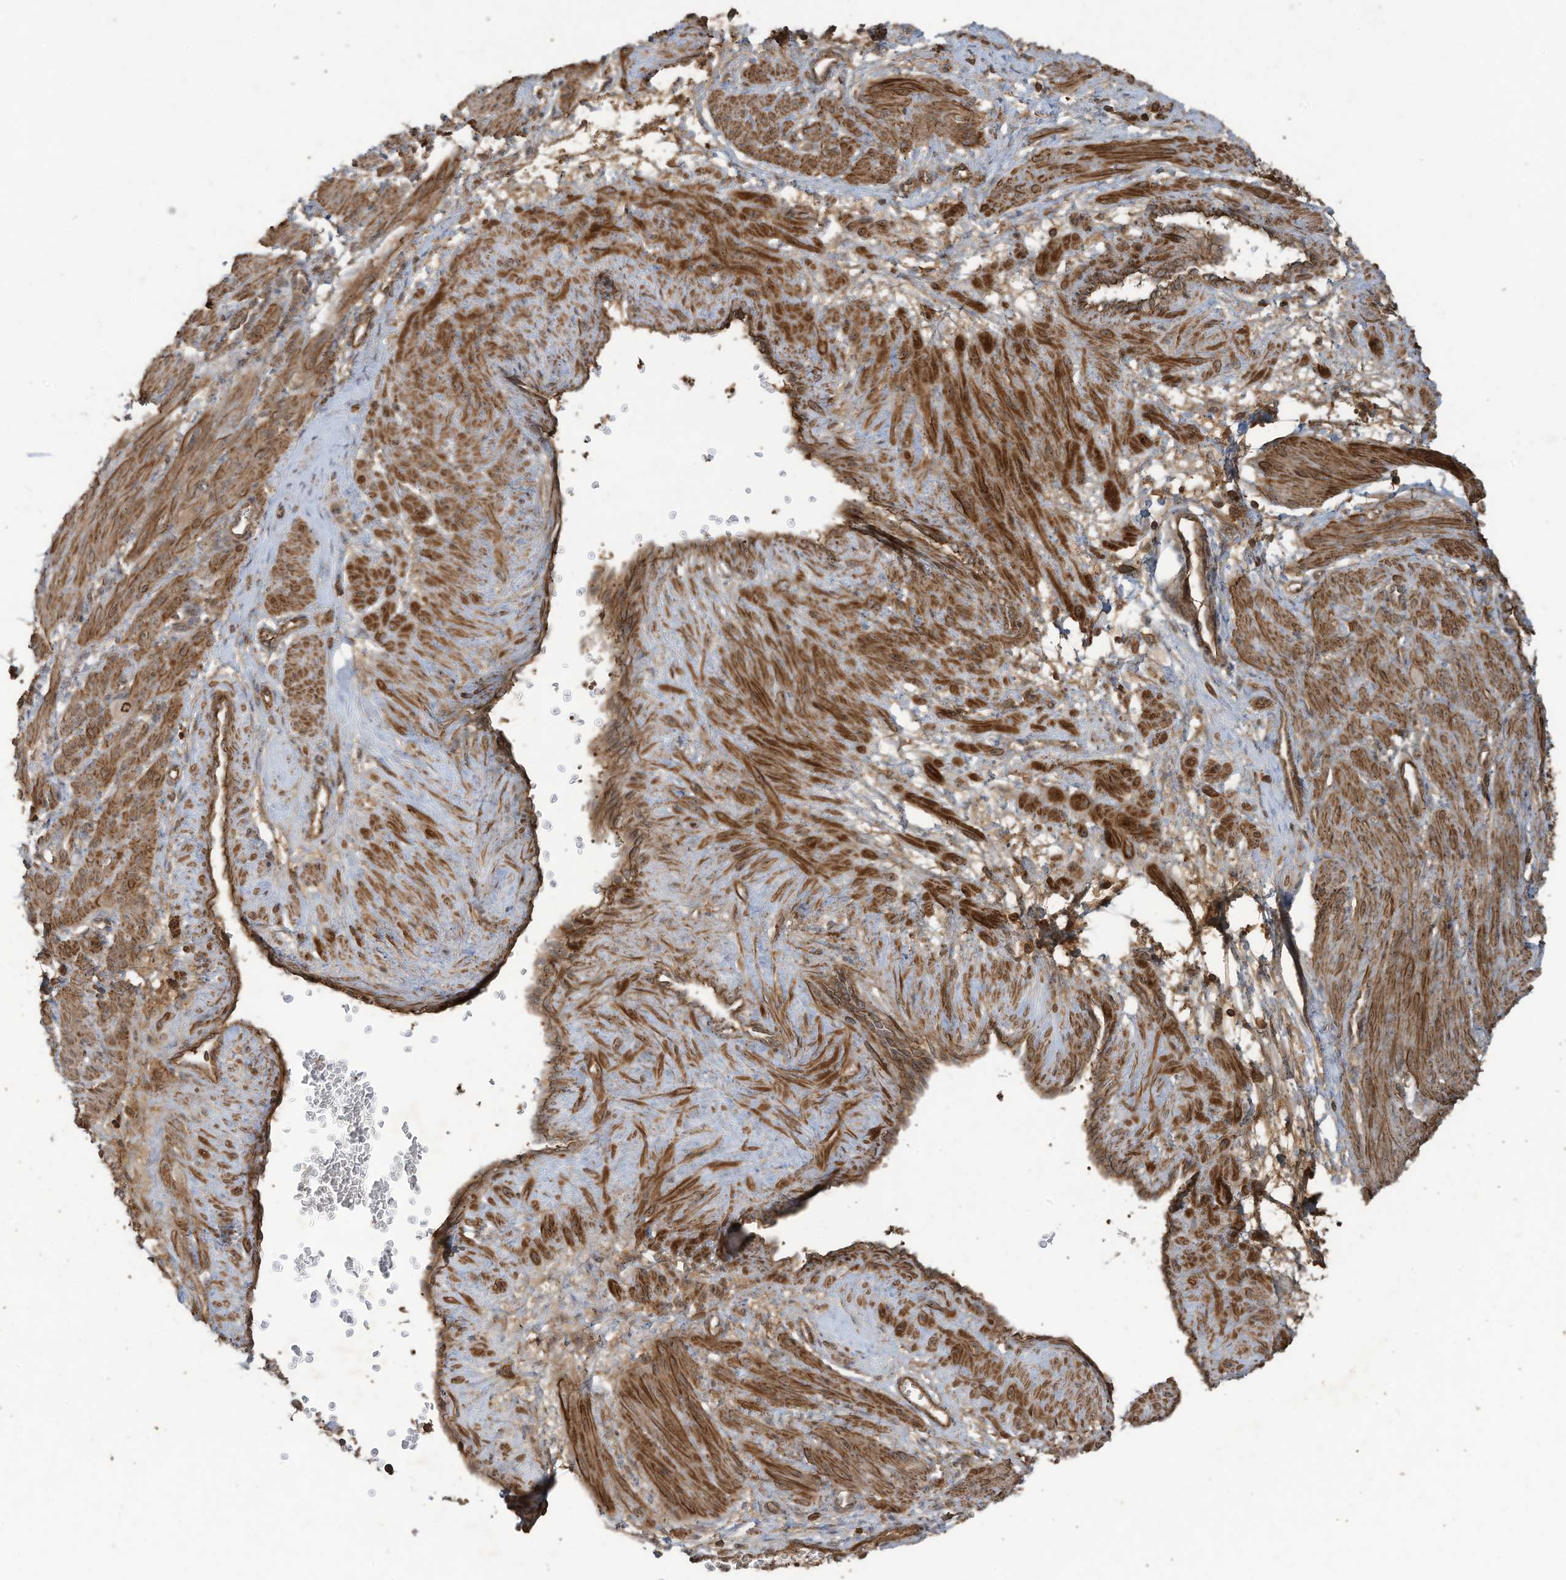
{"staining": {"intensity": "strong", "quantity": ">75%", "location": "cytoplasmic/membranous"}, "tissue": "smooth muscle", "cell_type": "Smooth muscle cells", "image_type": "normal", "snomed": [{"axis": "morphology", "description": "Normal tissue, NOS"}, {"axis": "topography", "description": "Endometrium"}], "caption": "Smooth muscle was stained to show a protein in brown. There is high levels of strong cytoplasmic/membranous expression in about >75% of smooth muscle cells. (brown staining indicates protein expression, while blue staining denotes nuclei).", "gene": "DDIT4", "patient": {"sex": "female", "age": 33}}